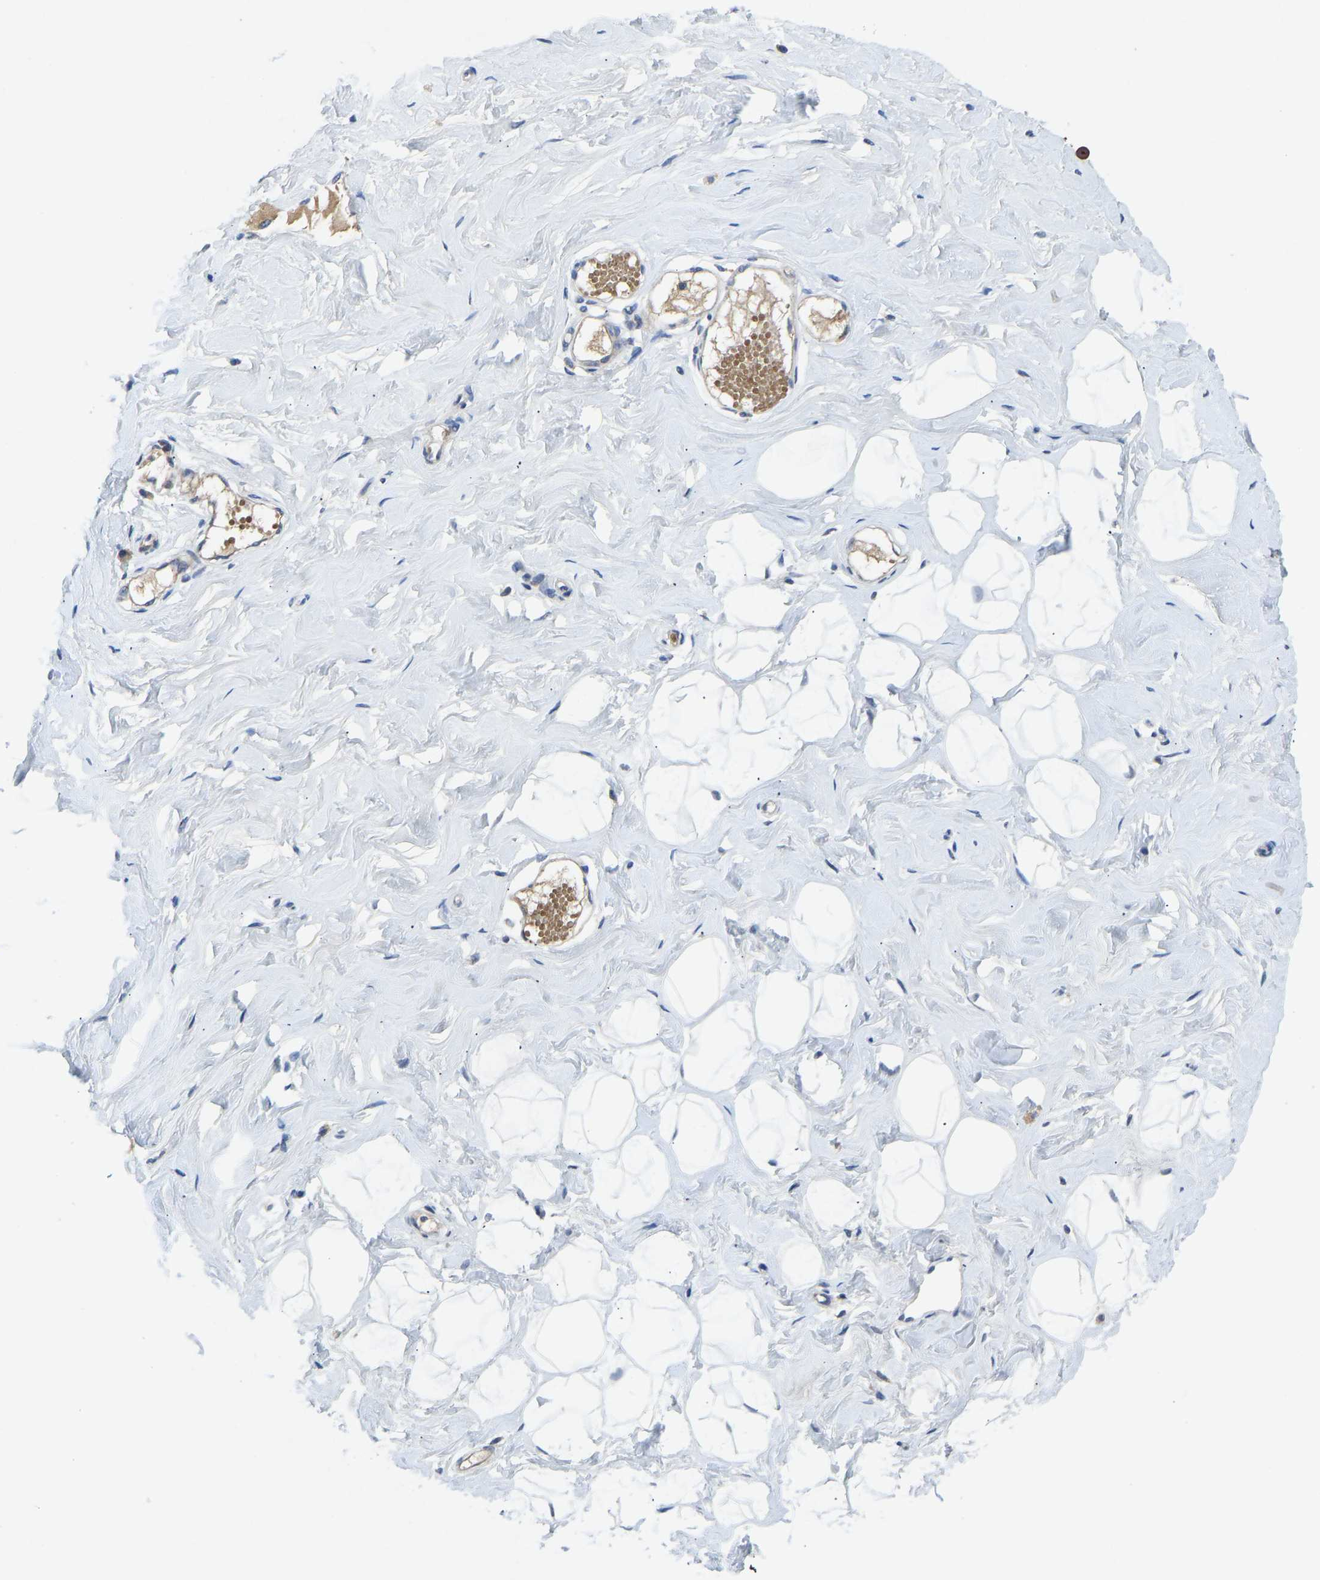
{"staining": {"intensity": "negative", "quantity": "none", "location": "none"}, "tissue": "breast", "cell_type": "Adipocytes", "image_type": "normal", "snomed": [{"axis": "morphology", "description": "Normal tissue, NOS"}, {"axis": "topography", "description": "Breast"}], "caption": "This photomicrograph is of normal breast stained with IHC to label a protein in brown with the nuclei are counter-stained blue. There is no staining in adipocytes. The staining is performed using DAB (3,3'-diaminobenzidine) brown chromogen with nuclei counter-stained in using hematoxylin.", "gene": "PDE7A", "patient": {"sex": "female", "age": 23}}